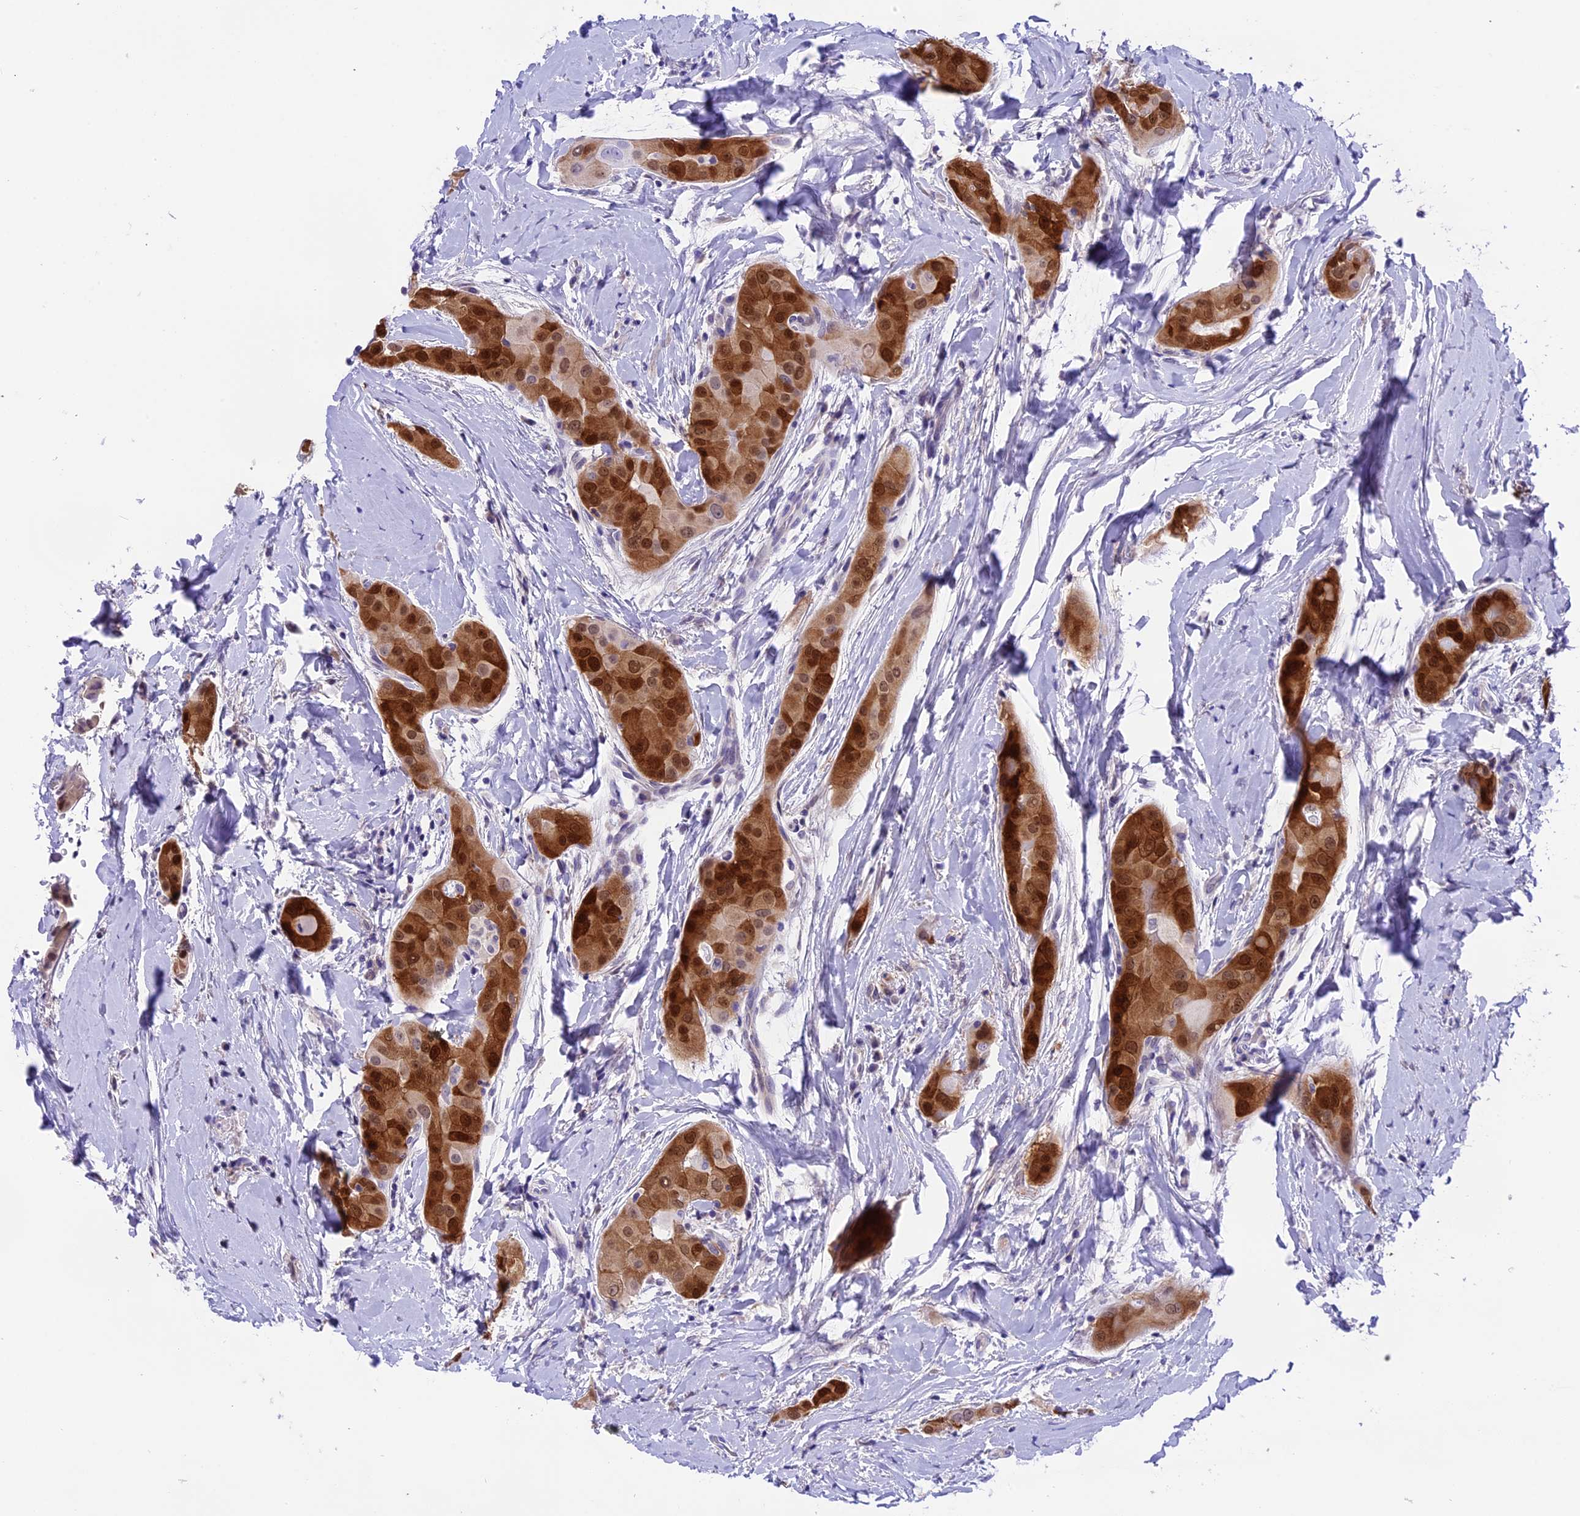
{"staining": {"intensity": "strong", "quantity": "25%-75%", "location": "cytoplasmic/membranous,nuclear"}, "tissue": "thyroid cancer", "cell_type": "Tumor cells", "image_type": "cancer", "snomed": [{"axis": "morphology", "description": "Papillary adenocarcinoma, NOS"}, {"axis": "topography", "description": "Thyroid gland"}], "caption": "Tumor cells demonstrate strong cytoplasmic/membranous and nuclear positivity in about 25%-75% of cells in thyroid cancer (papillary adenocarcinoma).", "gene": "PRR15", "patient": {"sex": "male", "age": 33}}